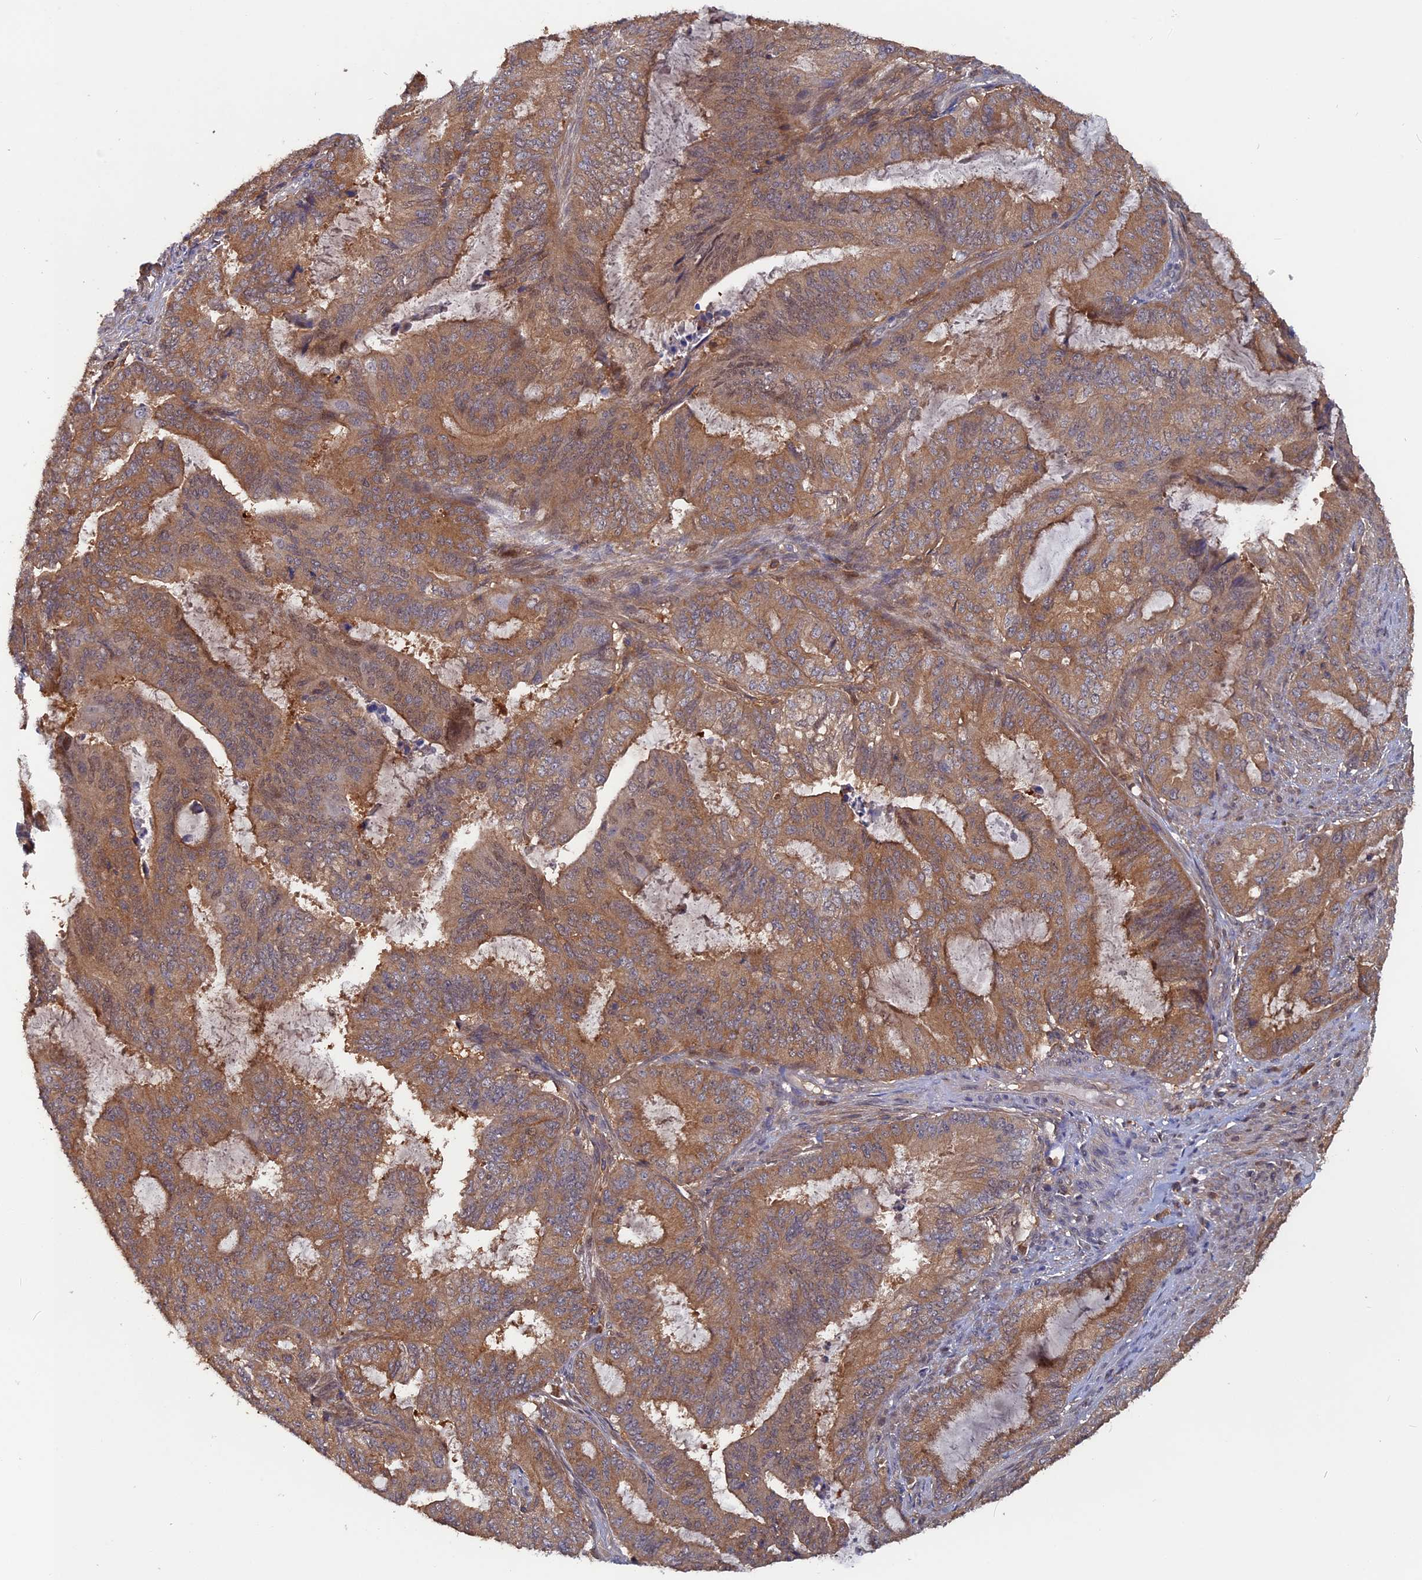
{"staining": {"intensity": "moderate", "quantity": ">75%", "location": "cytoplasmic/membranous"}, "tissue": "endometrial cancer", "cell_type": "Tumor cells", "image_type": "cancer", "snomed": [{"axis": "morphology", "description": "Adenocarcinoma, NOS"}, {"axis": "topography", "description": "Endometrium"}], "caption": "Immunohistochemistry (IHC) of endometrial cancer shows medium levels of moderate cytoplasmic/membranous expression in about >75% of tumor cells.", "gene": "BLVRA", "patient": {"sex": "female", "age": 51}}